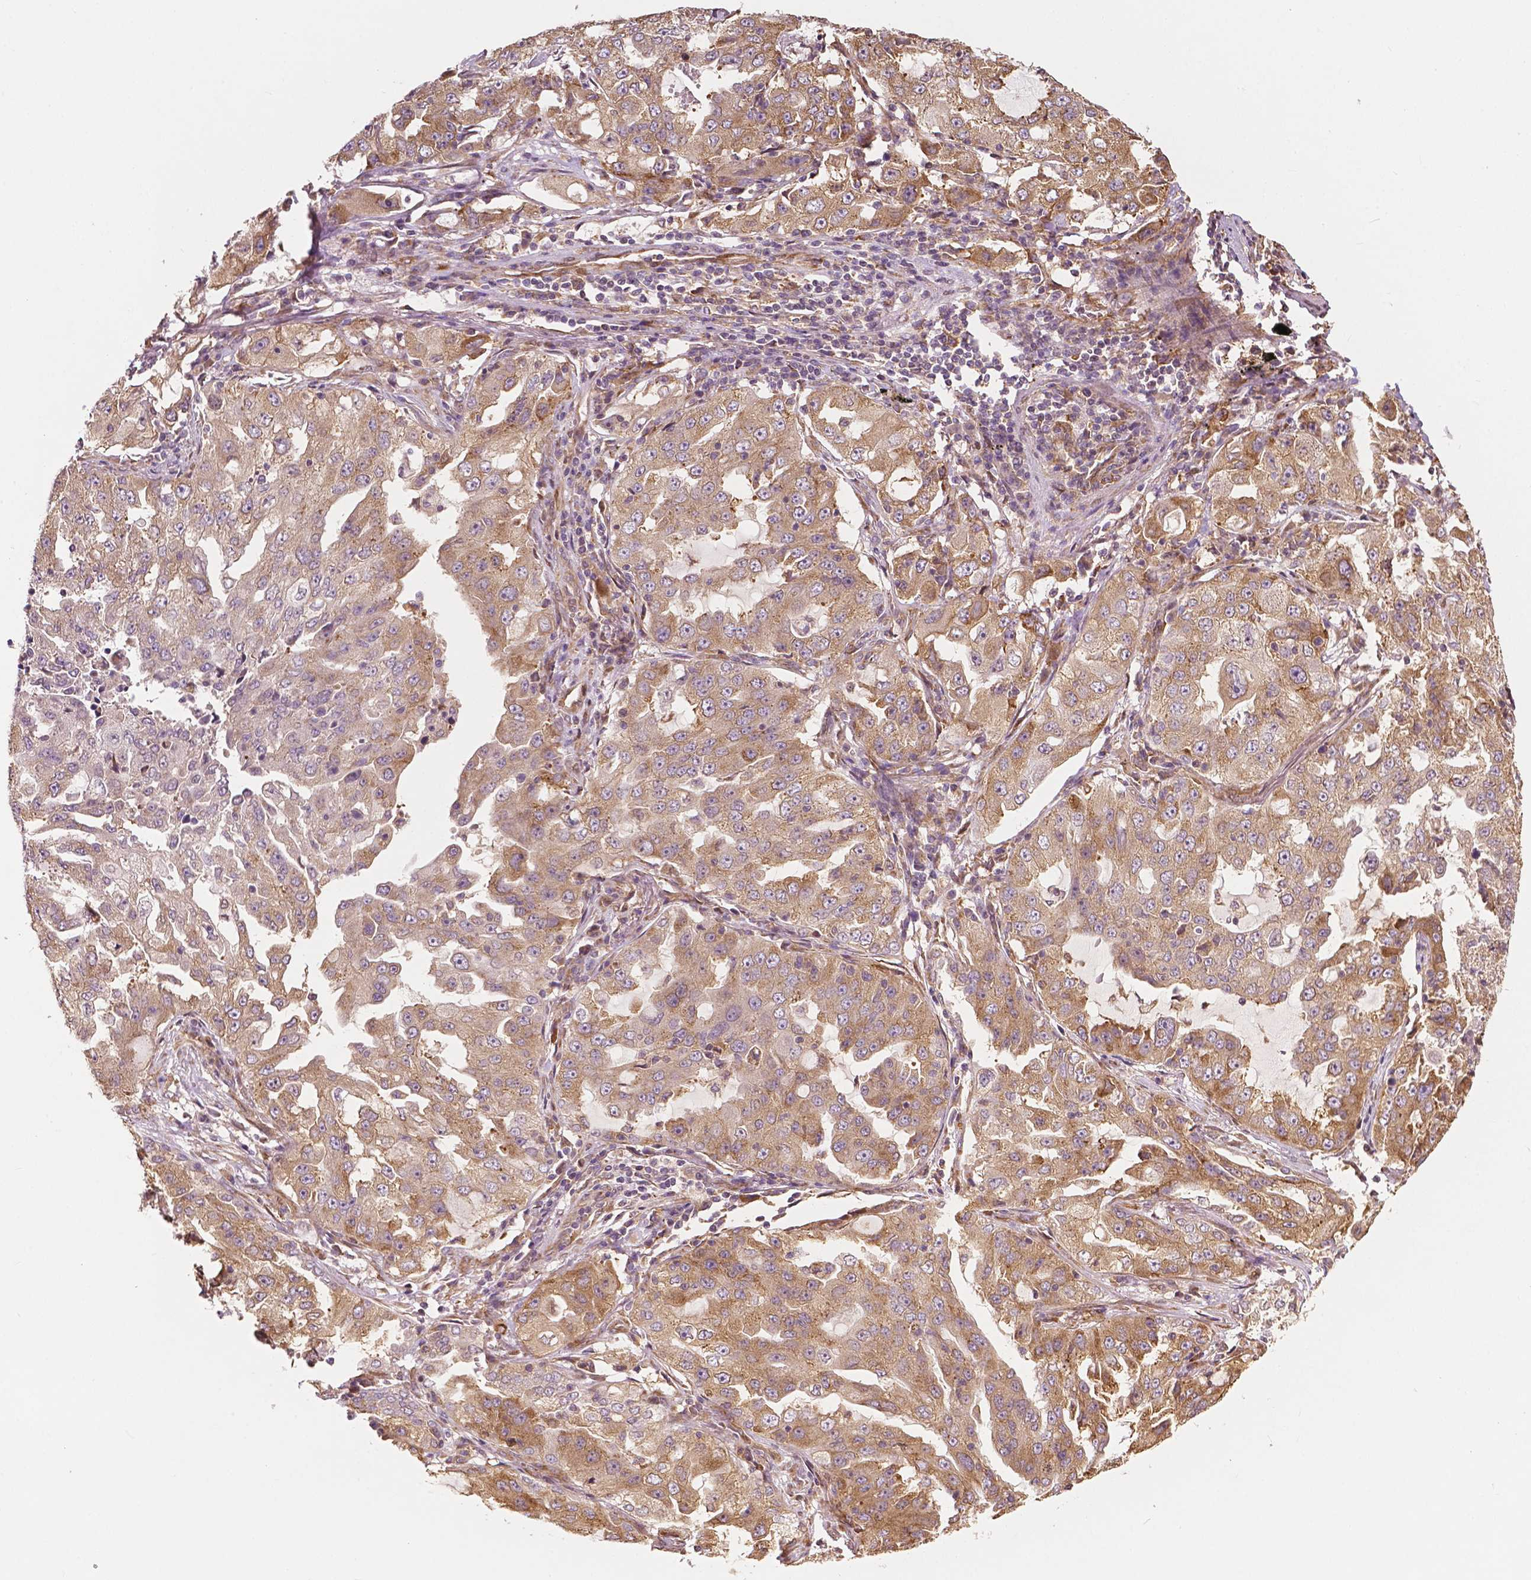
{"staining": {"intensity": "moderate", "quantity": ">75%", "location": "cytoplasmic/membranous"}, "tissue": "lung cancer", "cell_type": "Tumor cells", "image_type": "cancer", "snomed": [{"axis": "morphology", "description": "Adenocarcinoma, NOS"}, {"axis": "topography", "description": "Lung"}], "caption": "This image demonstrates lung cancer (adenocarcinoma) stained with immunohistochemistry (IHC) to label a protein in brown. The cytoplasmic/membranous of tumor cells show moderate positivity for the protein. Nuclei are counter-stained blue.", "gene": "G3BP1", "patient": {"sex": "female", "age": 61}}